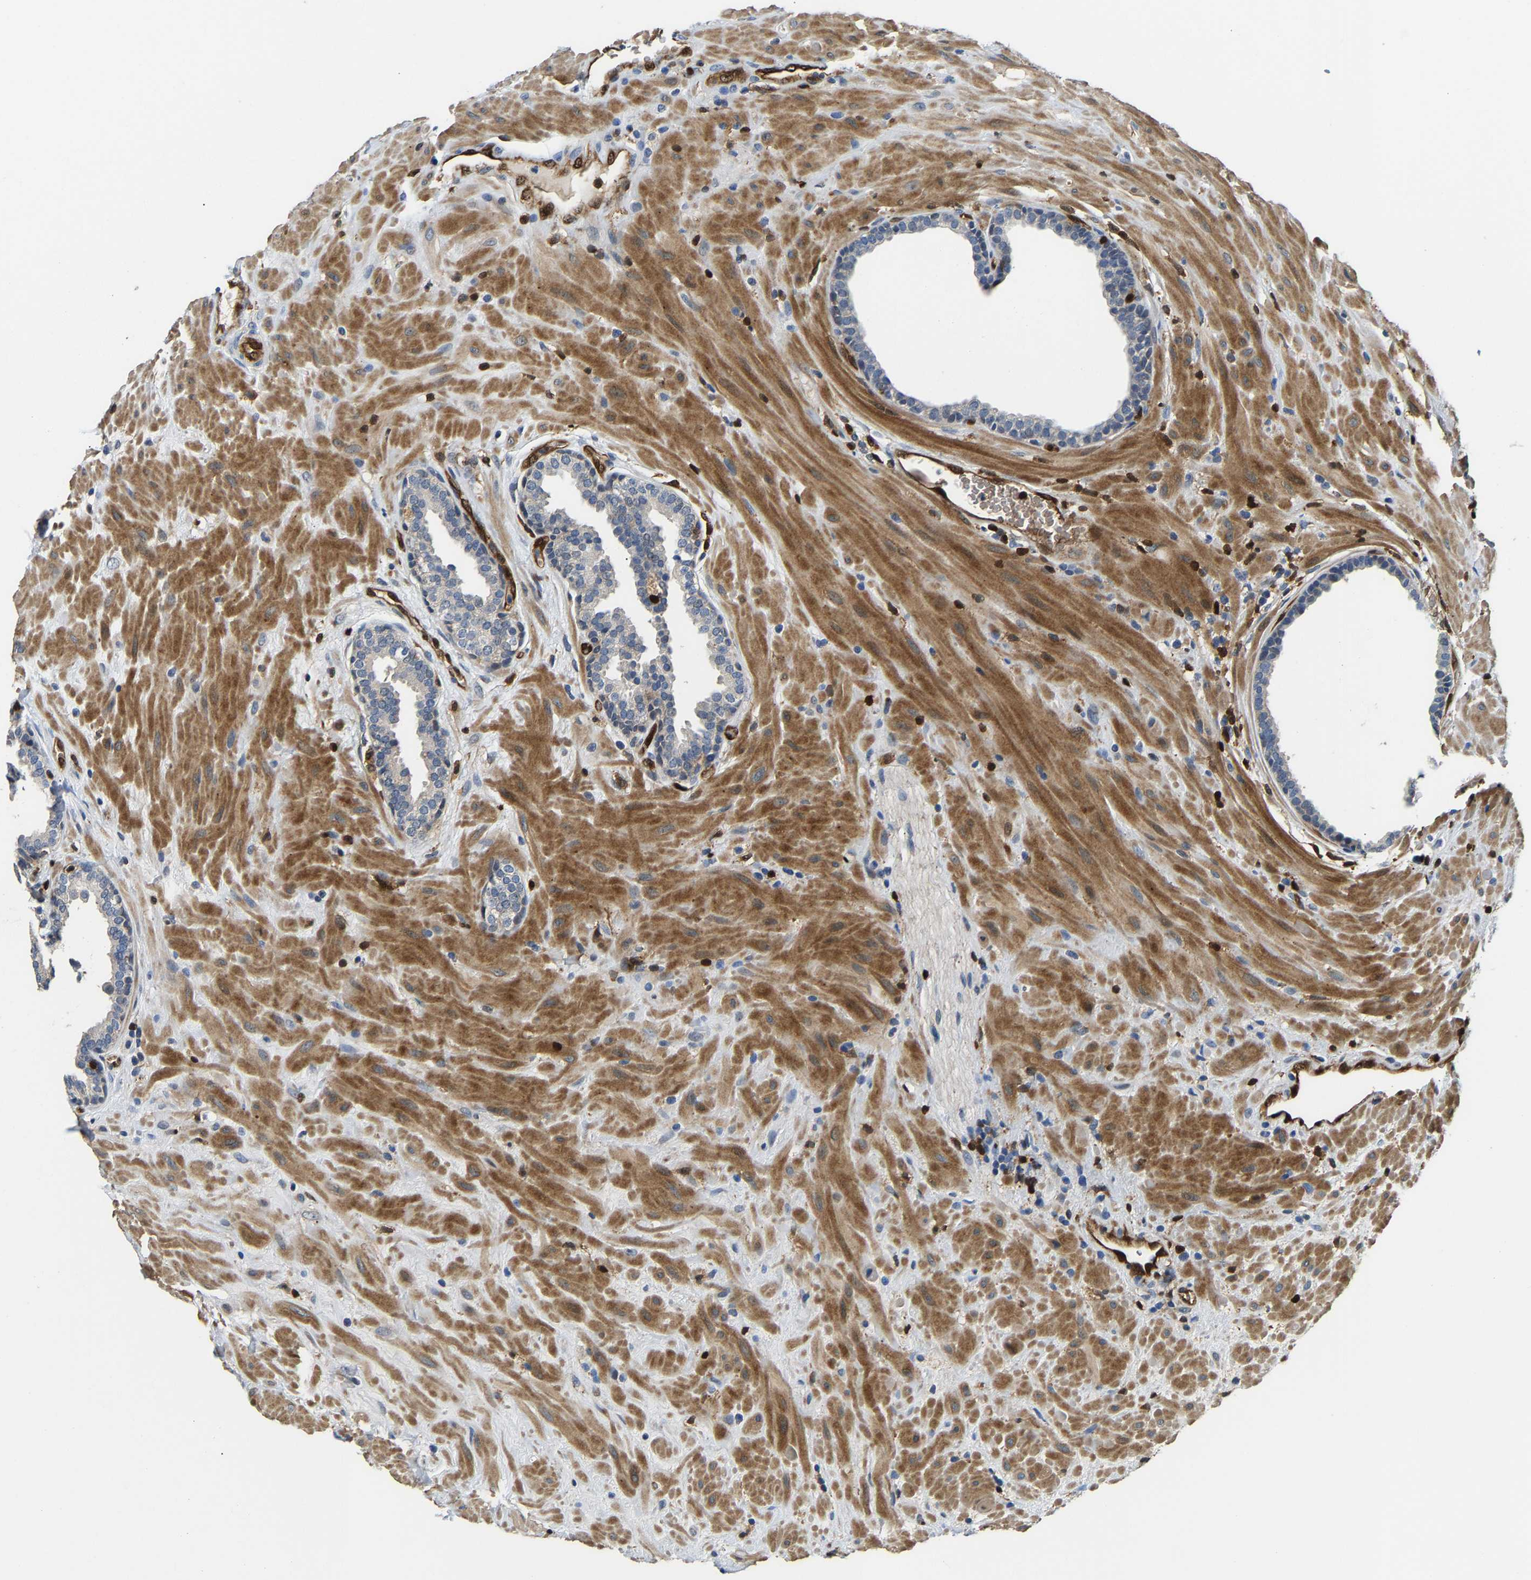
{"staining": {"intensity": "negative", "quantity": "none", "location": "none"}, "tissue": "prostate", "cell_type": "Glandular cells", "image_type": "normal", "snomed": [{"axis": "morphology", "description": "Normal tissue, NOS"}, {"axis": "topography", "description": "Prostate"}], "caption": "IHC photomicrograph of normal prostate: human prostate stained with DAB (3,3'-diaminobenzidine) displays no significant protein positivity in glandular cells.", "gene": "GIMAP7", "patient": {"sex": "male", "age": 51}}